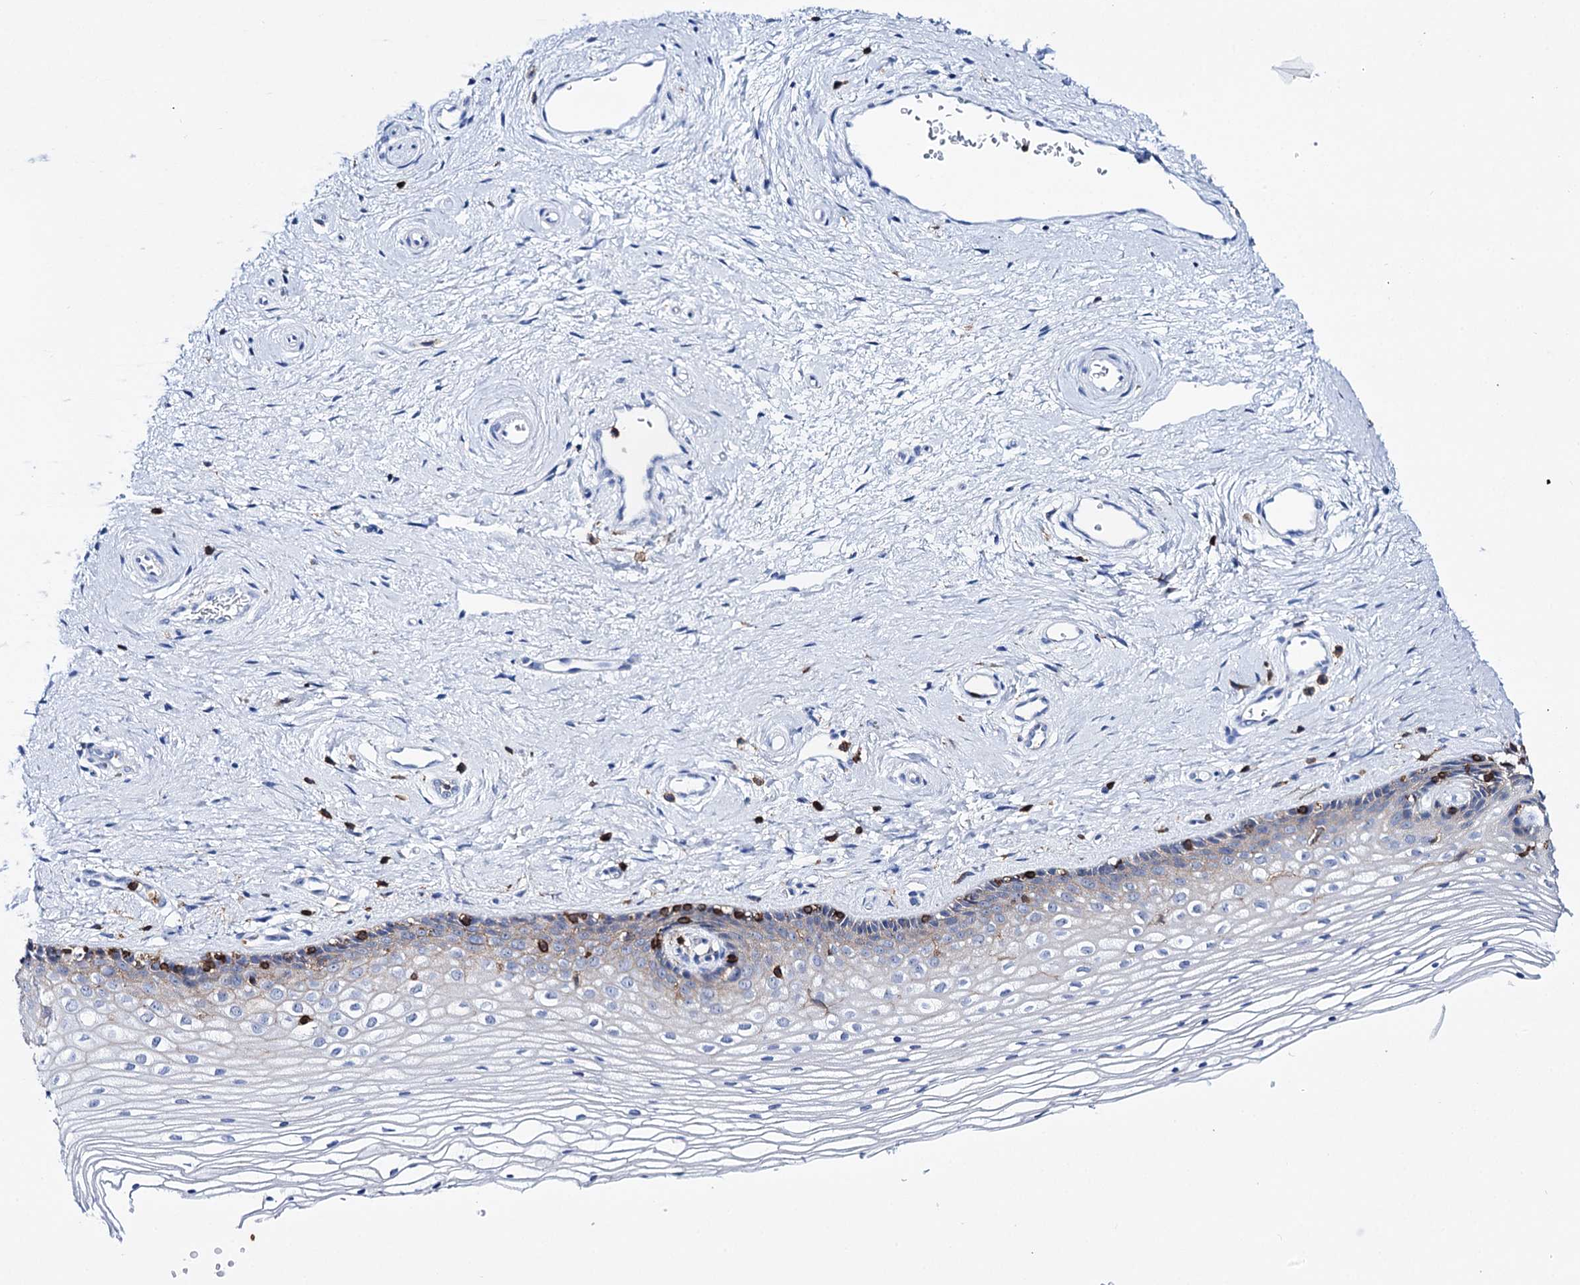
{"staining": {"intensity": "negative", "quantity": "none", "location": "none"}, "tissue": "vagina", "cell_type": "Squamous epithelial cells", "image_type": "normal", "snomed": [{"axis": "morphology", "description": "Normal tissue, NOS"}, {"axis": "topography", "description": "Vagina"}], "caption": "A micrograph of vagina stained for a protein reveals no brown staining in squamous epithelial cells. Brightfield microscopy of IHC stained with DAB (brown) and hematoxylin (blue), captured at high magnification.", "gene": "DEF6", "patient": {"sex": "female", "age": 46}}